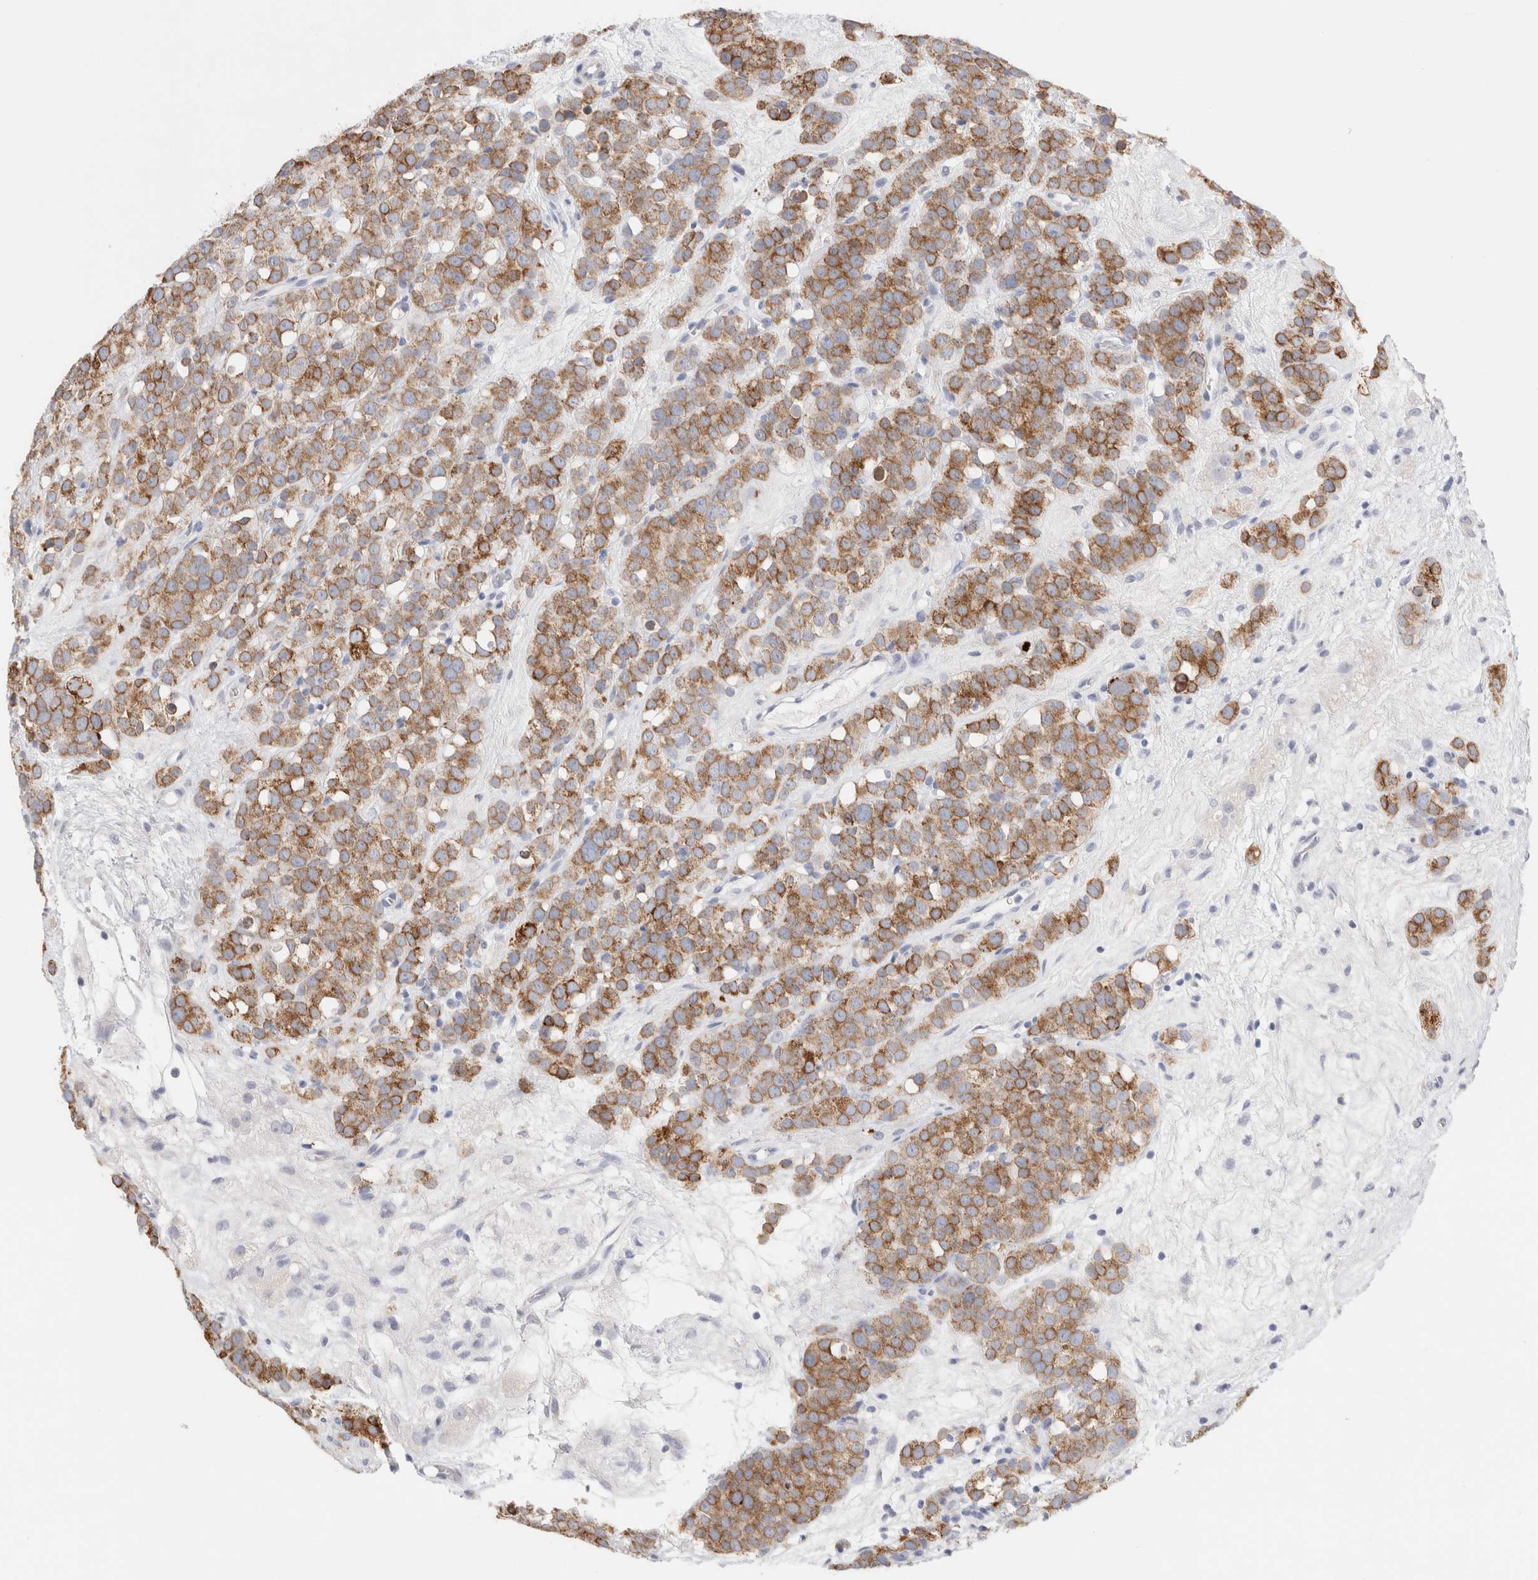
{"staining": {"intensity": "moderate", "quantity": ">75%", "location": "cytoplasmic/membranous"}, "tissue": "testis cancer", "cell_type": "Tumor cells", "image_type": "cancer", "snomed": [{"axis": "morphology", "description": "Seminoma, NOS"}, {"axis": "topography", "description": "Testis"}], "caption": "Approximately >75% of tumor cells in testis cancer exhibit moderate cytoplasmic/membranous protein staining as visualized by brown immunohistochemical staining.", "gene": "CSK", "patient": {"sex": "male", "age": 71}}